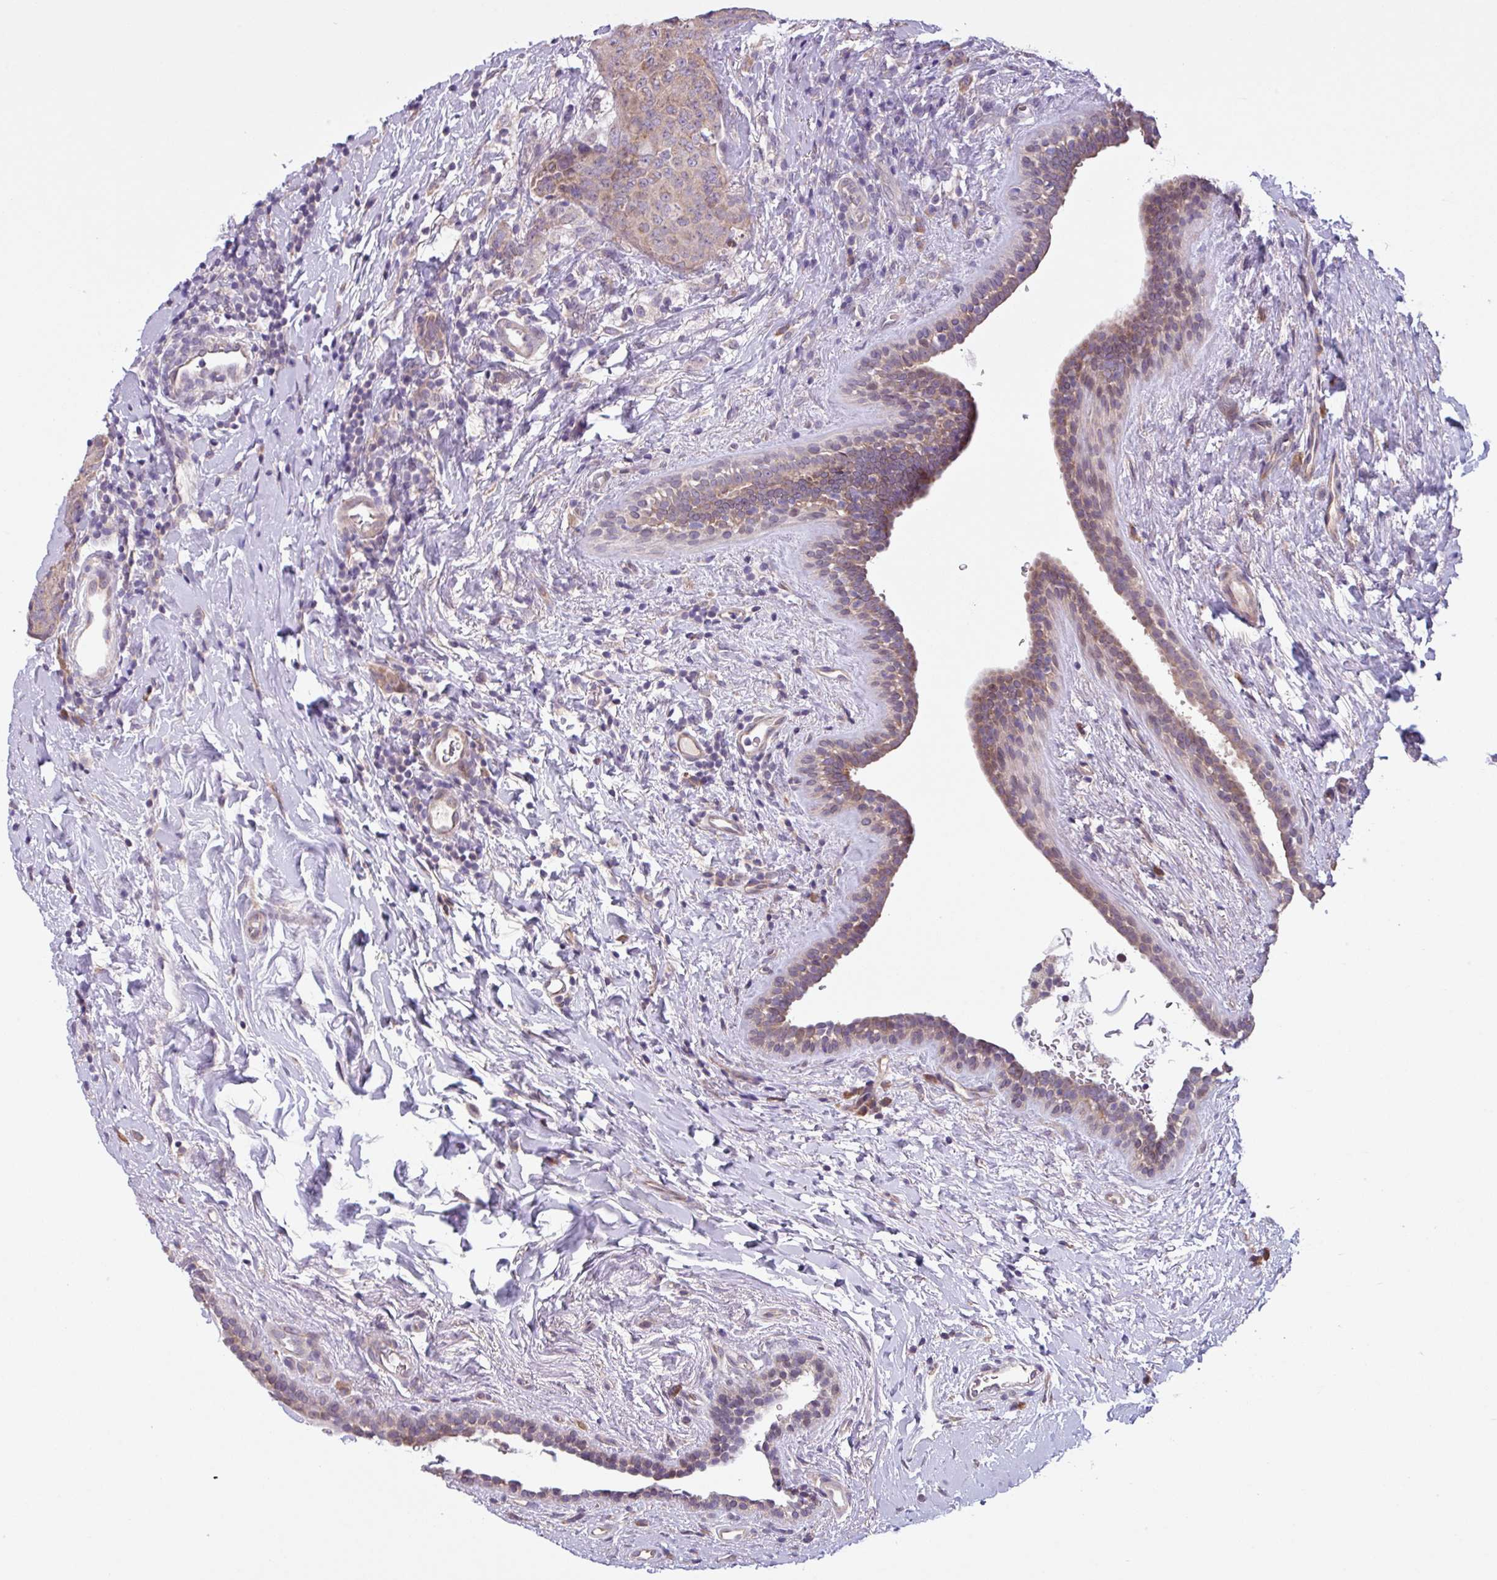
{"staining": {"intensity": "weak", "quantity": ">75%", "location": "cytoplasmic/membranous"}, "tissue": "breast cancer", "cell_type": "Tumor cells", "image_type": "cancer", "snomed": [{"axis": "morphology", "description": "Duct carcinoma"}, {"axis": "topography", "description": "Breast"}], "caption": "About >75% of tumor cells in intraductal carcinoma (breast) exhibit weak cytoplasmic/membranous protein expression as visualized by brown immunohistochemical staining.", "gene": "C20orf27", "patient": {"sex": "female", "age": 40}}